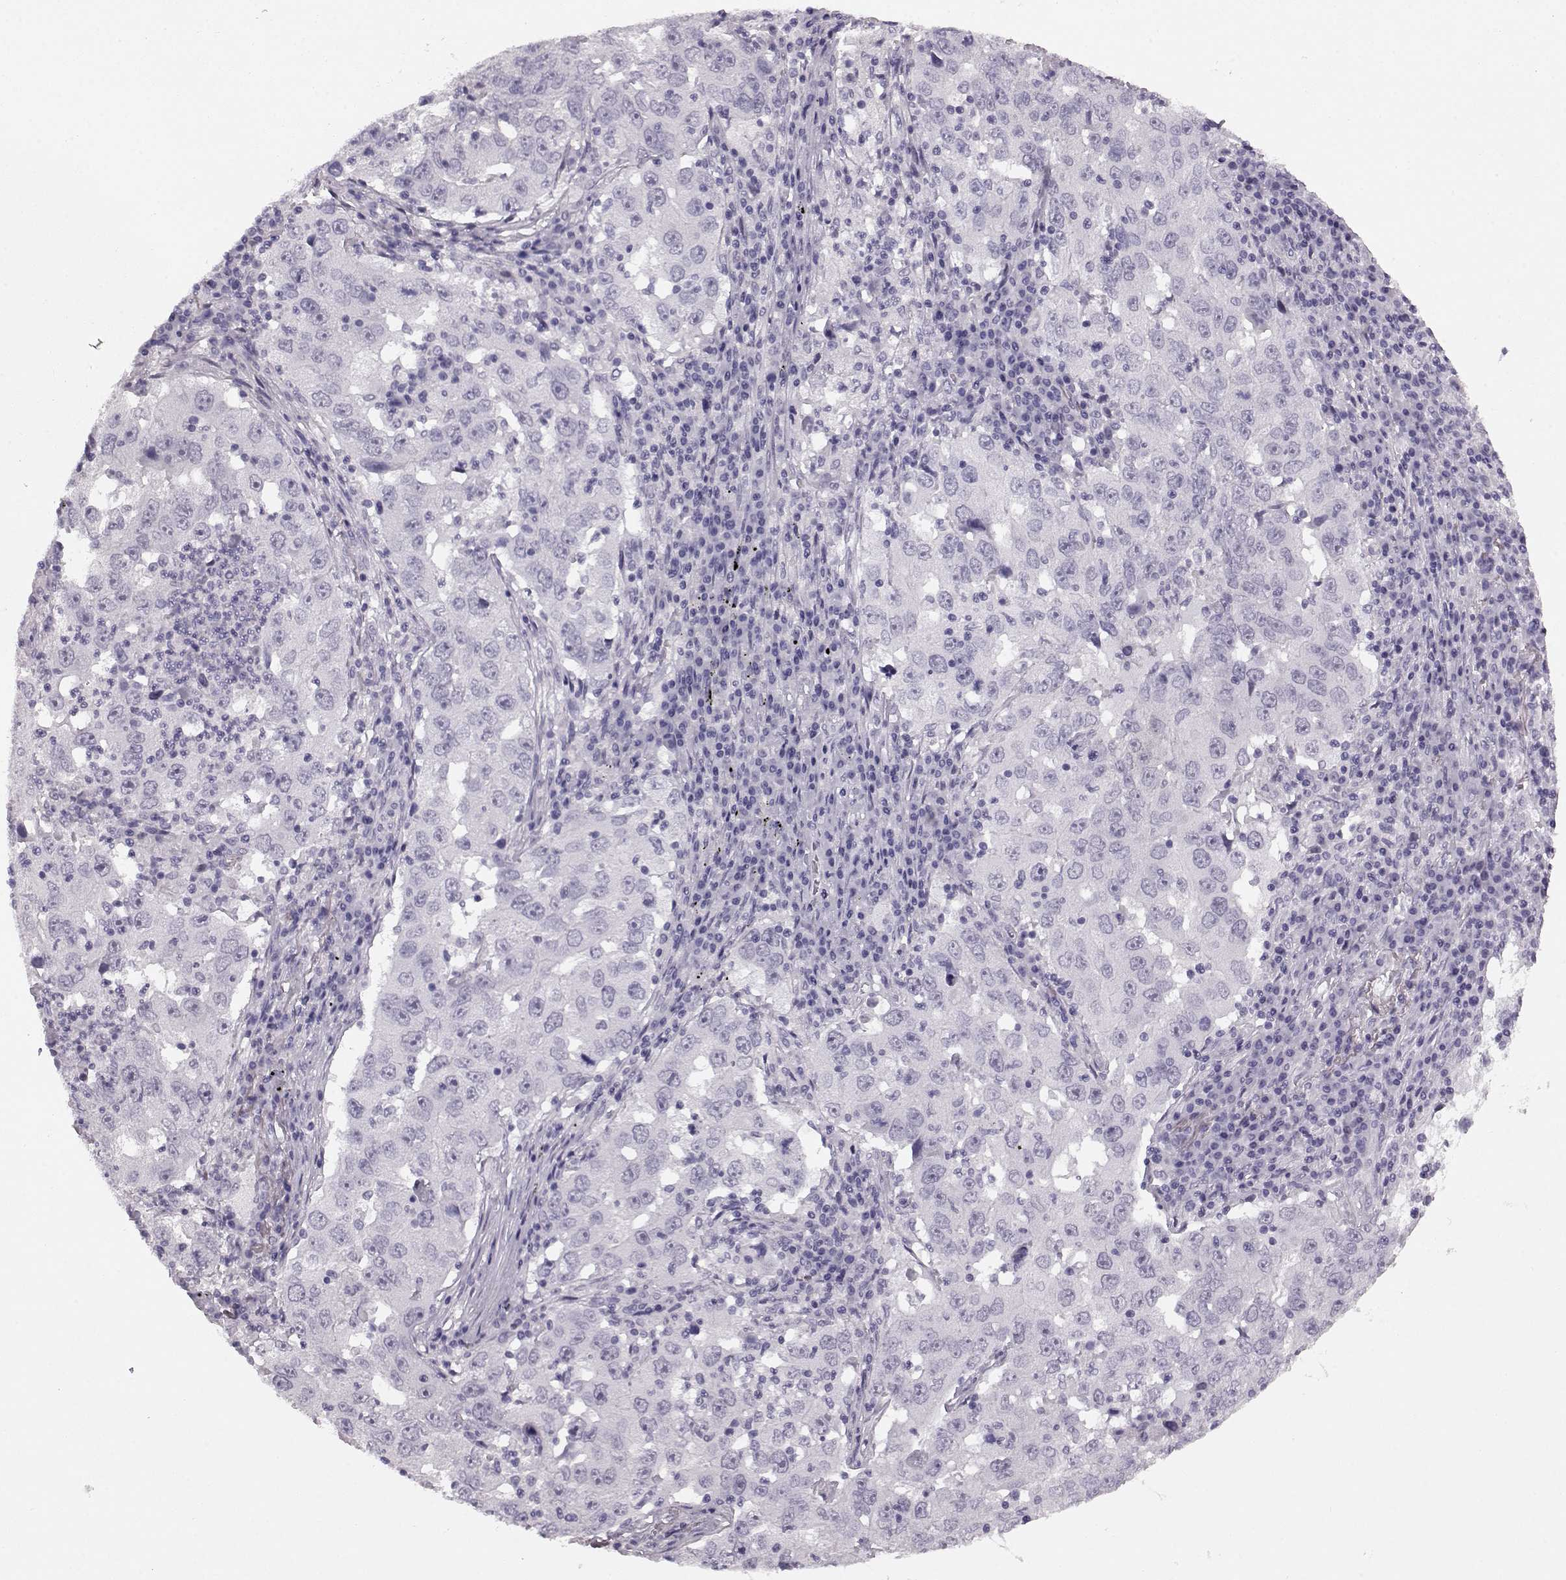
{"staining": {"intensity": "negative", "quantity": "none", "location": "none"}, "tissue": "lung cancer", "cell_type": "Tumor cells", "image_type": "cancer", "snomed": [{"axis": "morphology", "description": "Adenocarcinoma, NOS"}, {"axis": "topography", "description": "Lung"}], "caption": "An image of human lung cancer (adenocarcinoma) is negative for staining in tumor cells. The staining was performed using DAB to visualize the protein expression in brown, while the nuclei were stained in blue with hematoxylin (Magnification: 20x).", "gene": "AIPL1", "patient": {"sex": "male", "age": 73}}